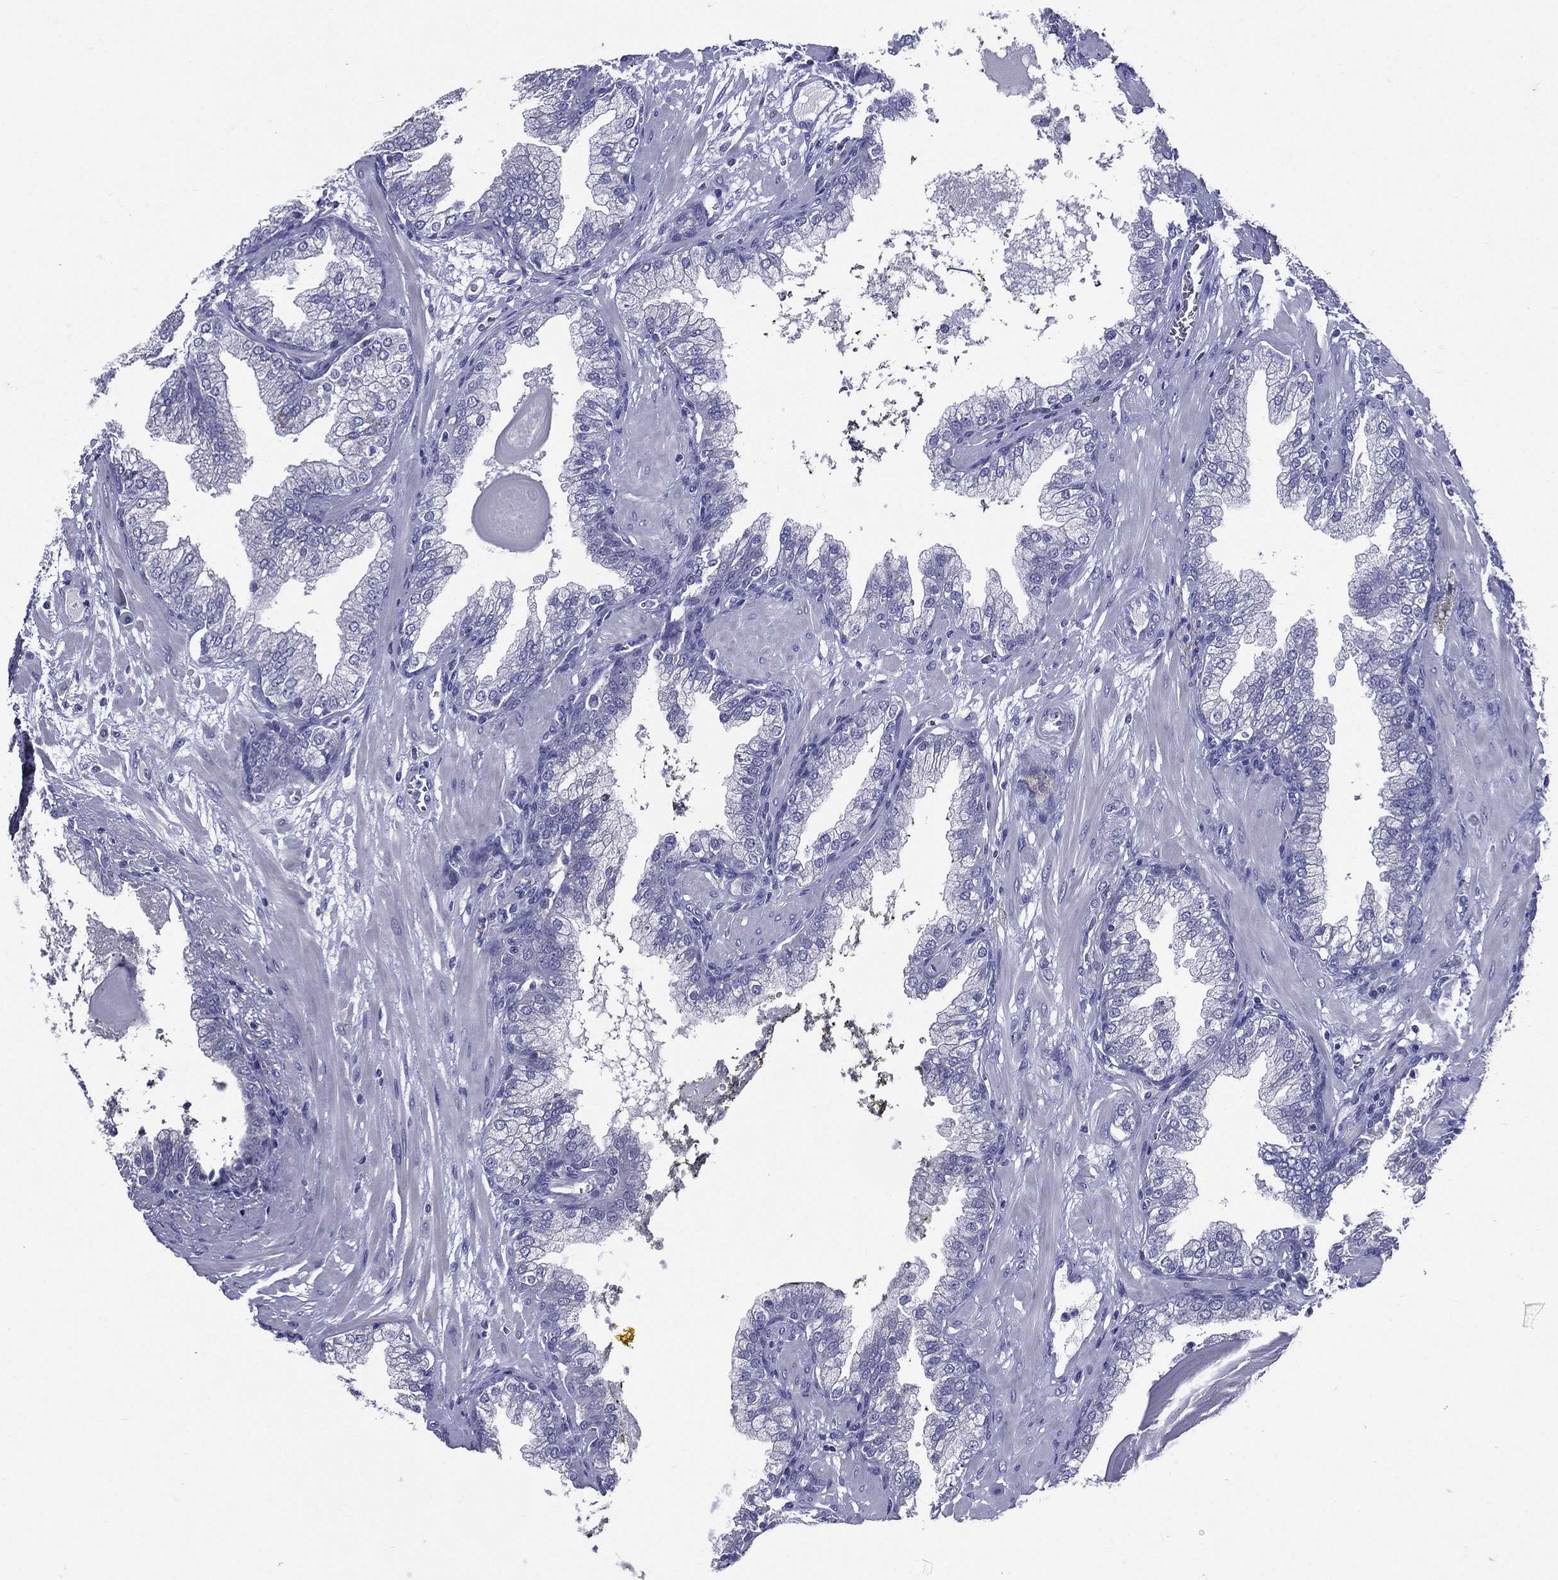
{"staining": {"intensity": "negative", "quantity": "none", "location": "none"}, "tissue": "prostate cancer", "cell_type": "Tumor cells", "image_type": "cancer", "snomed": [{"axis": "morphology", "description": "Adenocarcinoma, Low grade"}, {"axis": "topography", "description": "Prostate"}], "caption": "Photomicrograph shows no protein expression in tumor cells of prostate cancer tissue.", "gene": "TGM1", "patient": {"sex": "male", "age": 62}}